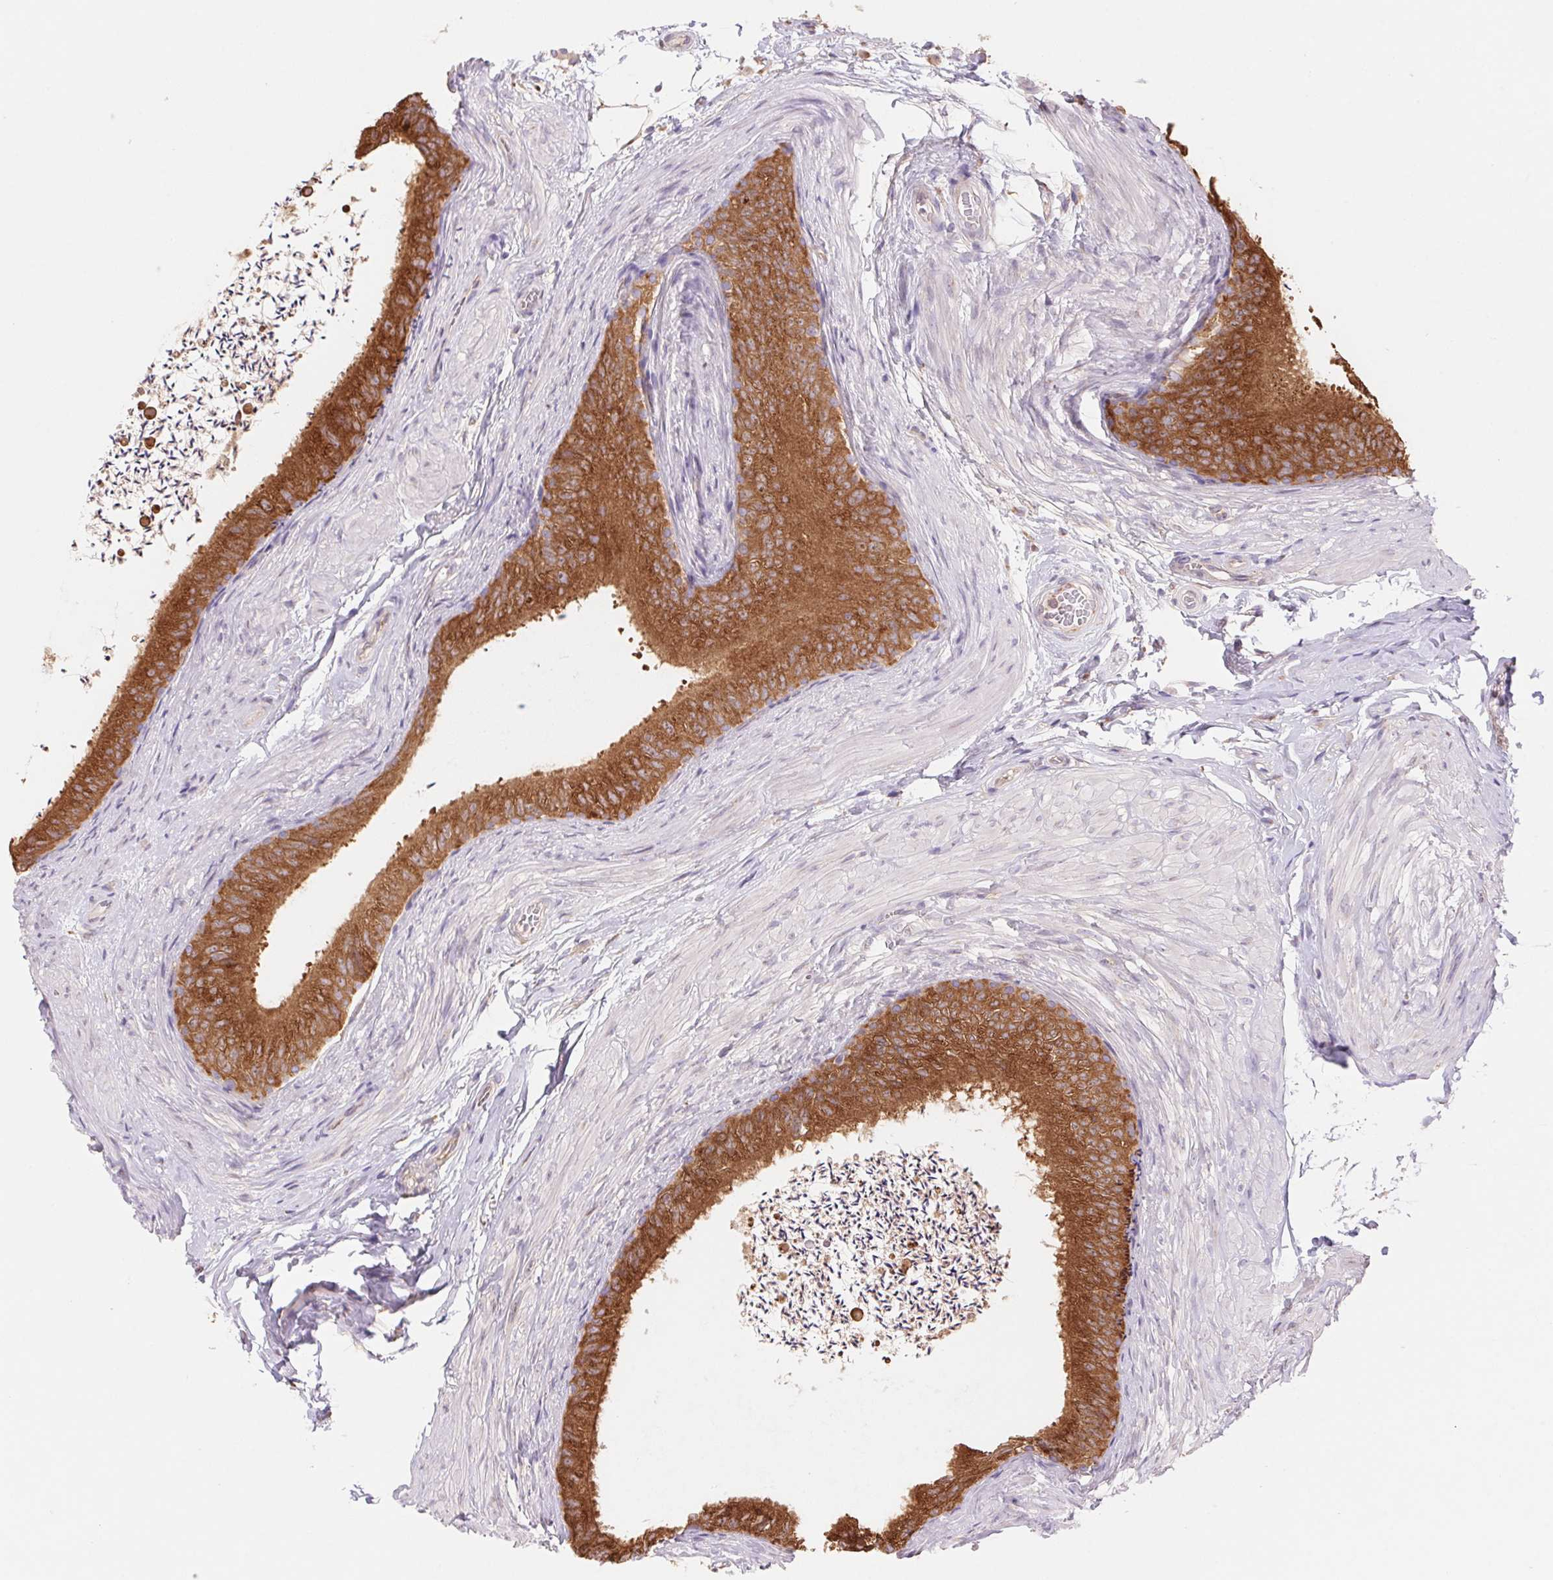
{"staining": {"intensity": "strong", "quantity": ">75%", "location": "cytoplasmic/membranous"}, "tissue": "epididymis", "cell_type": "Glandular cells", "image_type": "normal", "snomed": [{"axis": "morphology", "description": "Normal tissue, NOS"}, {"axis": "topography", "description": "Epididymis, spermatic cord, NOS"}, {"axis": "topography", "description": "Epididymis"}, {"axis": "topography", "description": "Peripheral nerve tissue"}], "caption": "Immunohistochemical staining of benign epididymis demonstrates strong cytoplasmic/membranous protein staining in approximately >75% of glandular cells.", "gene": "RAB1A", "patient": {"sex": "male", "age": 29}}